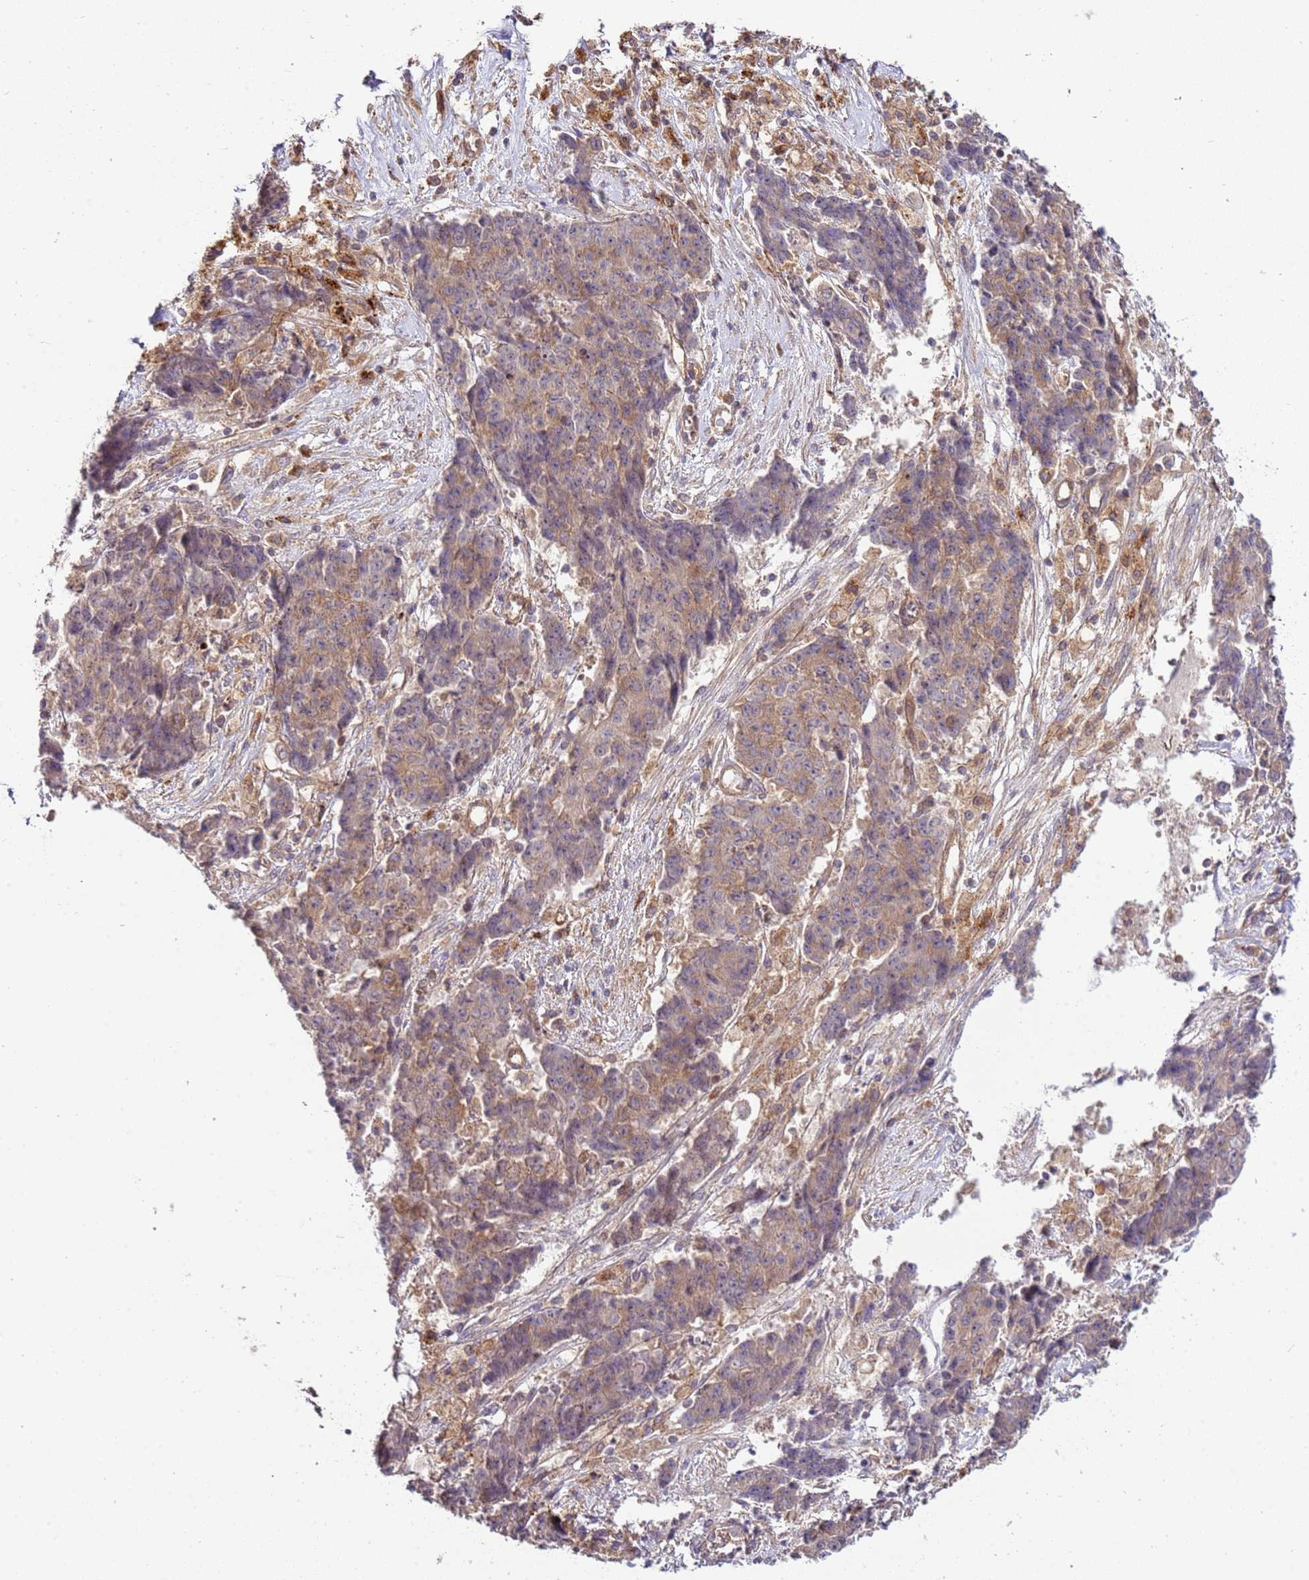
{"staining": {"intensity": "weak", "quantity": "25%-75%", "location": "cytoplasmic/membranous"}, "tissue": "ovarian cancer", "cell_type": "Tumor cells", "image_type": "cancer", "snomed": [{"axis": "morphology", "description": "Carcinoma, endometroid"}, {"axis": "topography", "description": "Ovary"}], "caption": "Protein staining of ovarian cancer (endometroid carcinoma) tissue demonstrates weak cytoplasmic/membranous positivity in approximately 25%-75% of tumor cells.", "gene": "ZNF624", "patient": {"sex": "female", "age": 42}}